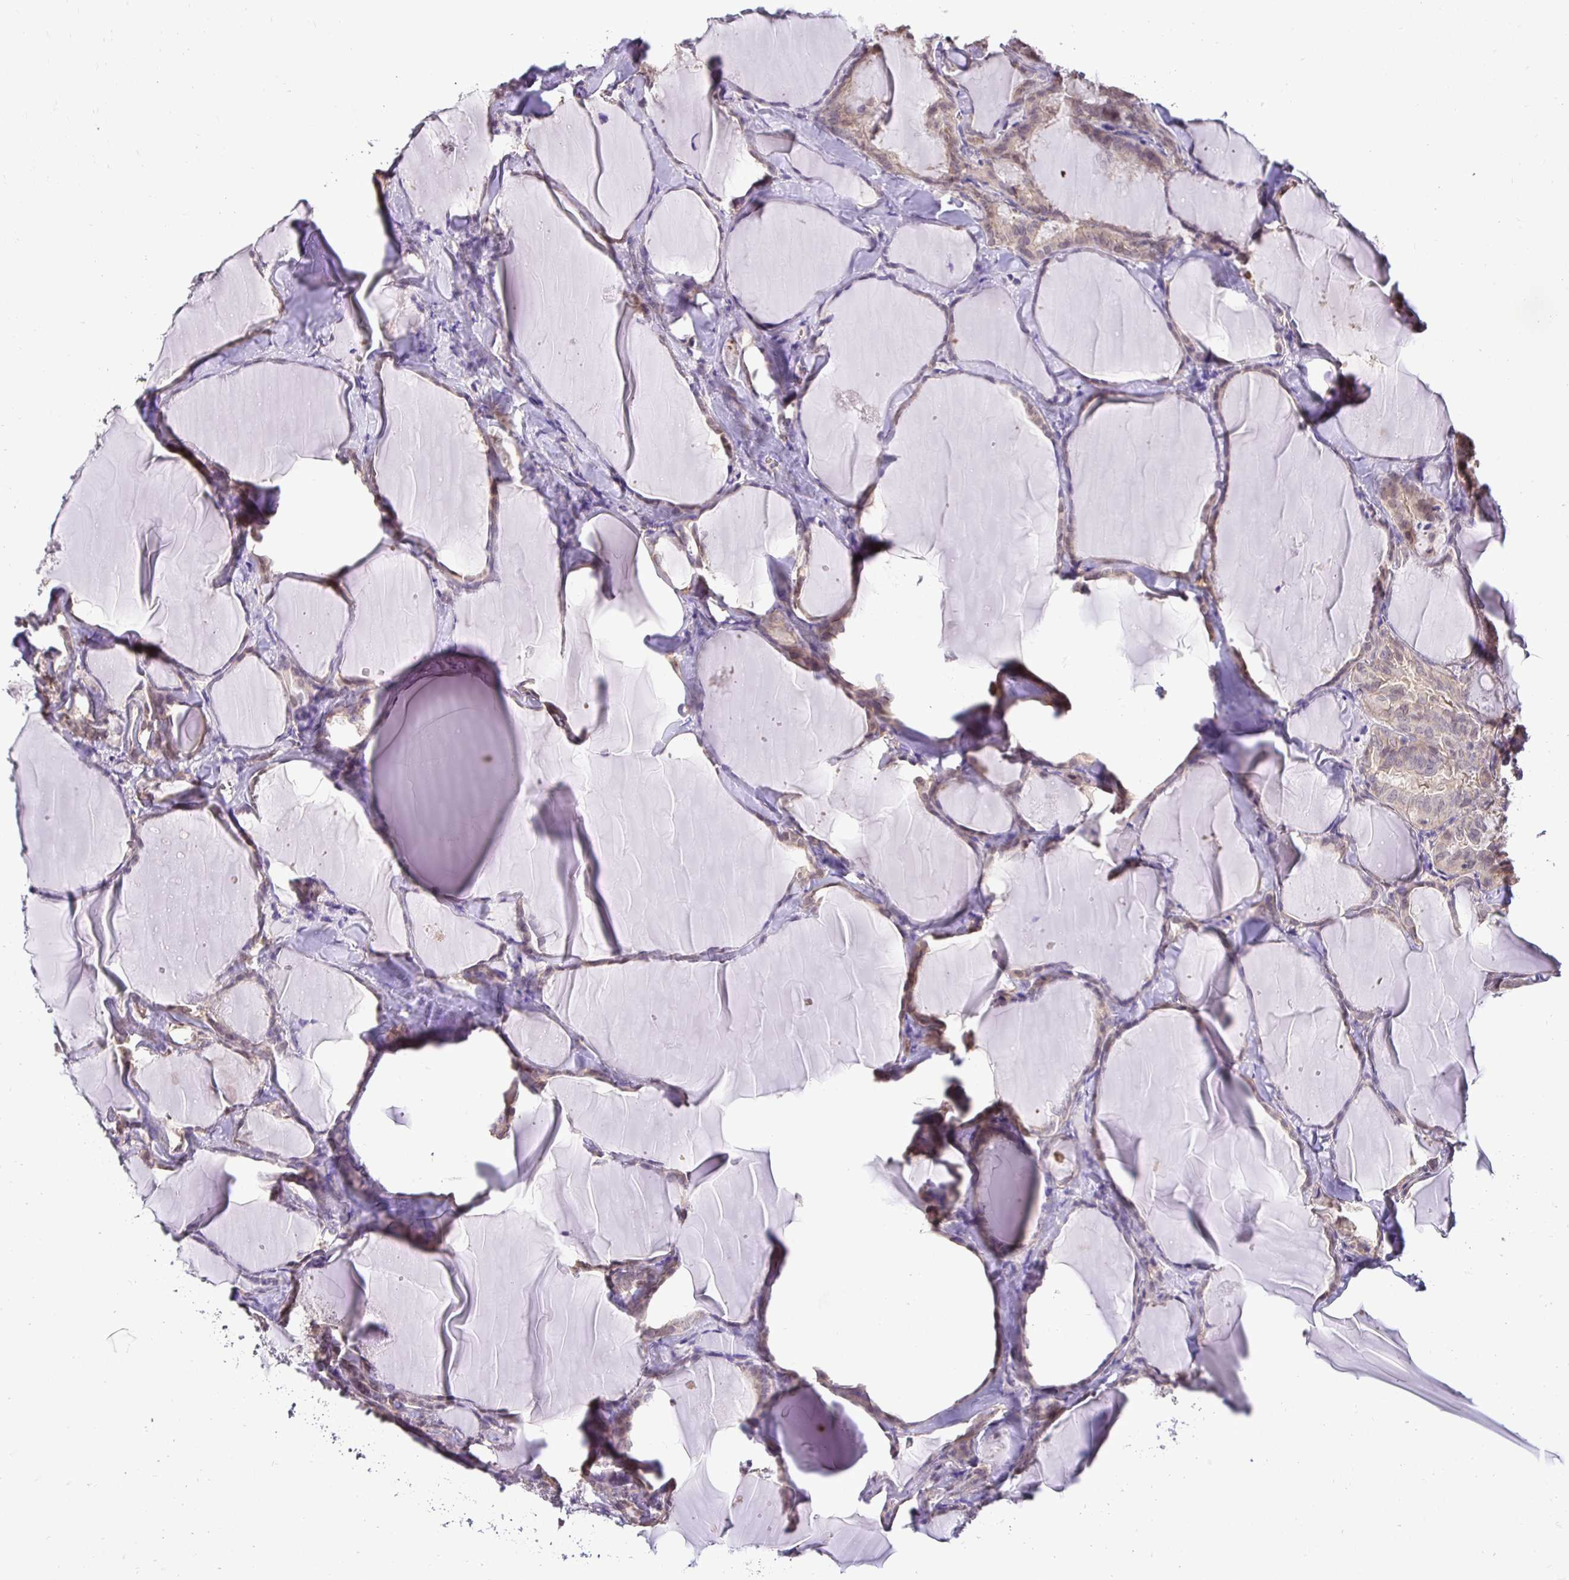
{"staining": {"intensity": "negative", "quantity": "none", "location": "none"}, "tissue": "thyroid cancer", "cell_type": "Tumor cells", "image_type": "cancer", "snomed": [{"axis": "morphology", "description": "Papillary adenocarcinoma, NOS"}, {"axis": "topography", "description": "Thyroid gland"}], "caption": "Tumor cells are negative for protein expression in human thyroid cancer (papillary adenocarcinoma).", "gene": "SLC9A1", "patient": {"sex": "male", "age": 30}}